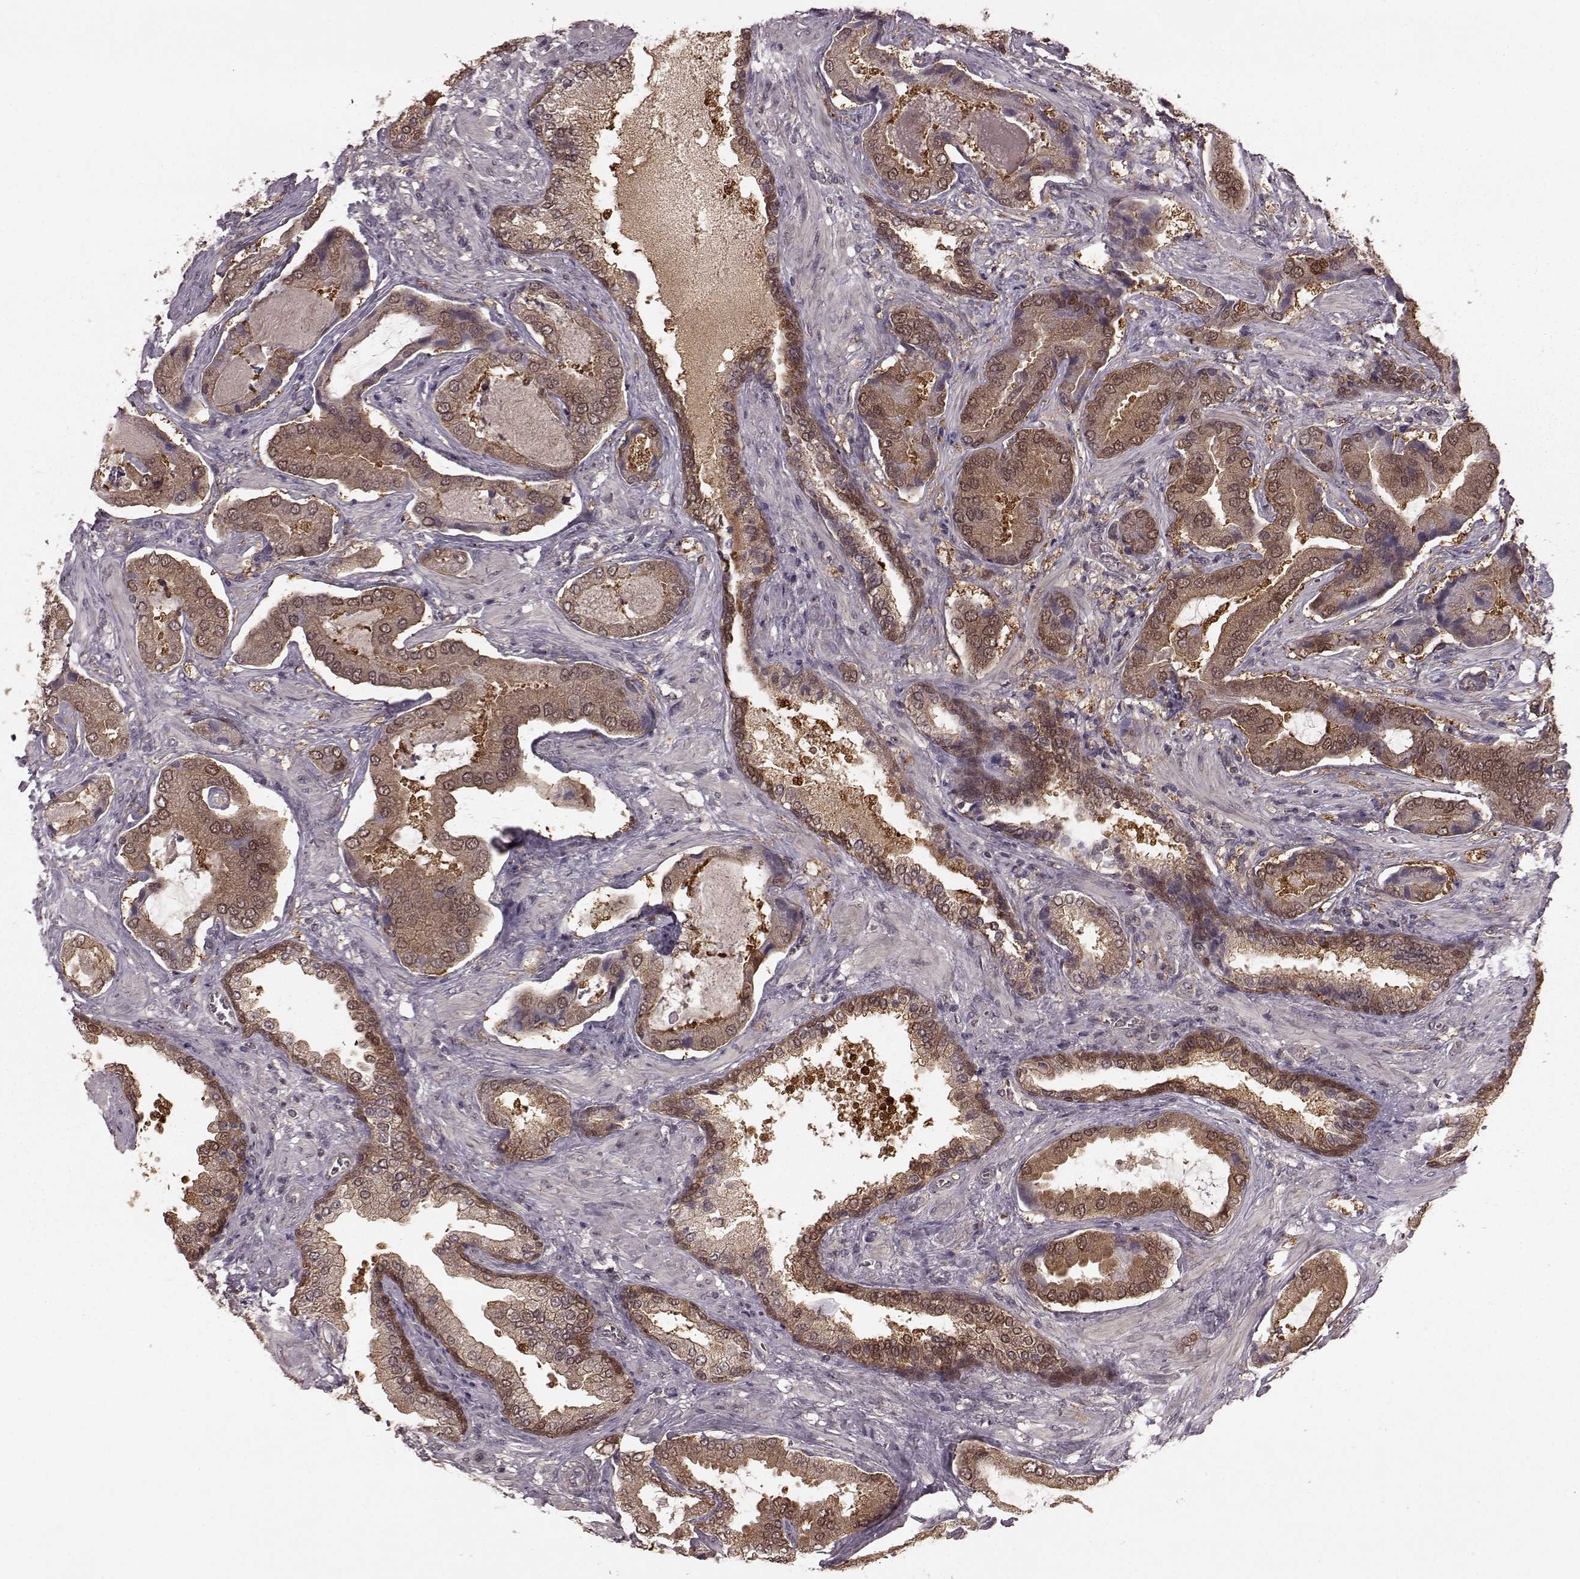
{"staining": {"intensity": "weak", "quantity": ">75%", "location": "cytoplasmic/membranous"}, "tissue": "prostate cancer", "cell_type": "Tumor cells", "image_type": "cancer", "snomed": [{"axis": "morphology", "description": "Adenocarcinoma, NOS"}, {"axis": "topography", "description": "Prostate"}], "caption": "About >75% of tumor cells in prostate adenocarcinoma exhibit weak cytoplasmic/membranous protein staining as visualized by brown immunohistochemical staining.", "gene": "GSS", "patient": {"sex": "male", "age": 64}}